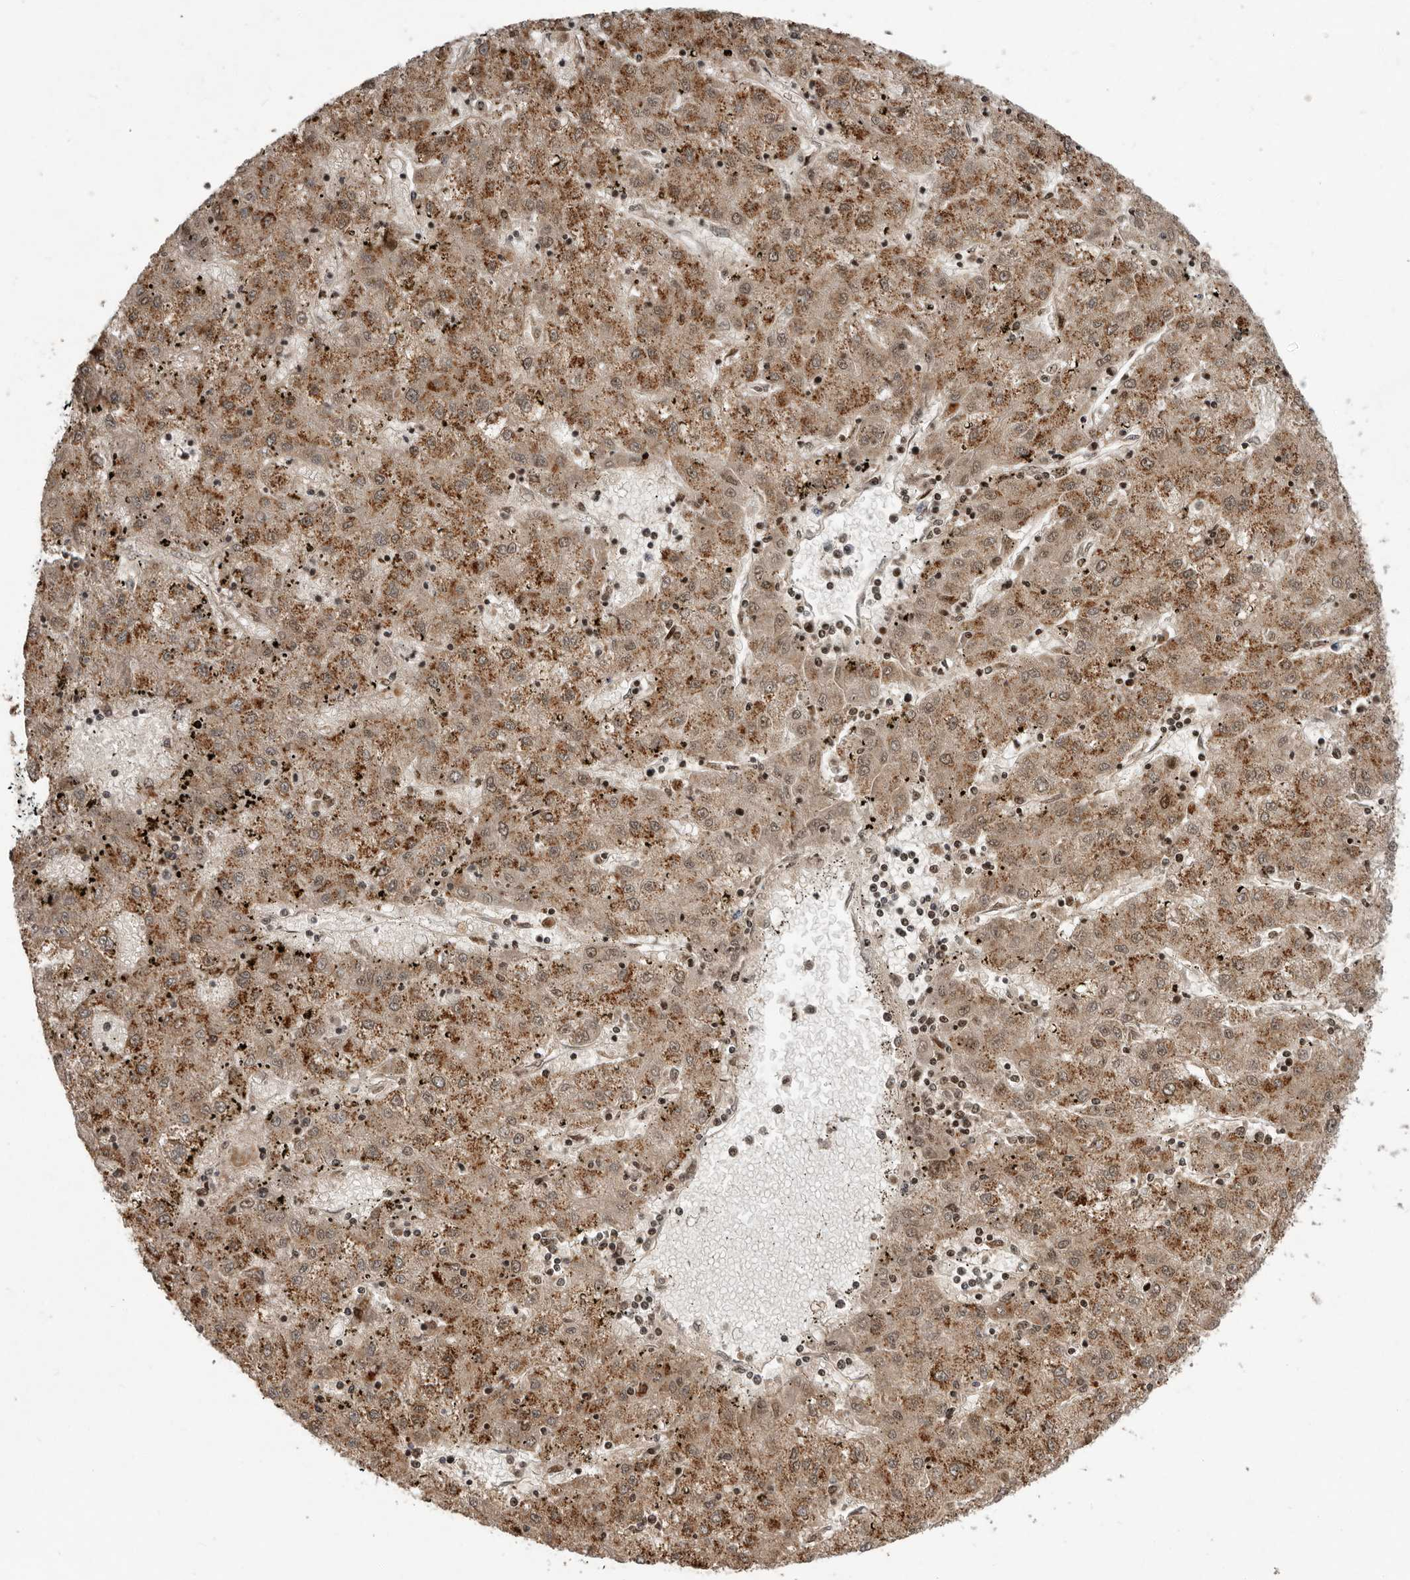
{"staining": {"intensity": "strong", "quantity": ">75%", "location": "cytoplasmic/membranous"}, "tissue": "liver cancer", "cell_type": "Tumor cells", "image_type": "cancer", "snomed": [{"axis": "morphology", "description": "Carcinoma, Hepatocellular, NOS"}, {"axis": "topography", "description": "Liver"}], "caption": "Protein expression analysis of liver hepatocellular carcinoma displays strong cytoplasmic/membranous positivity in about >75% of tumor cells. Immunohistochemistry (ihc) stains the protein of interest in brown and the nuclei are stained blue.", "gene": "RABIF", "patient": {"sex": "male", "age": 72}}